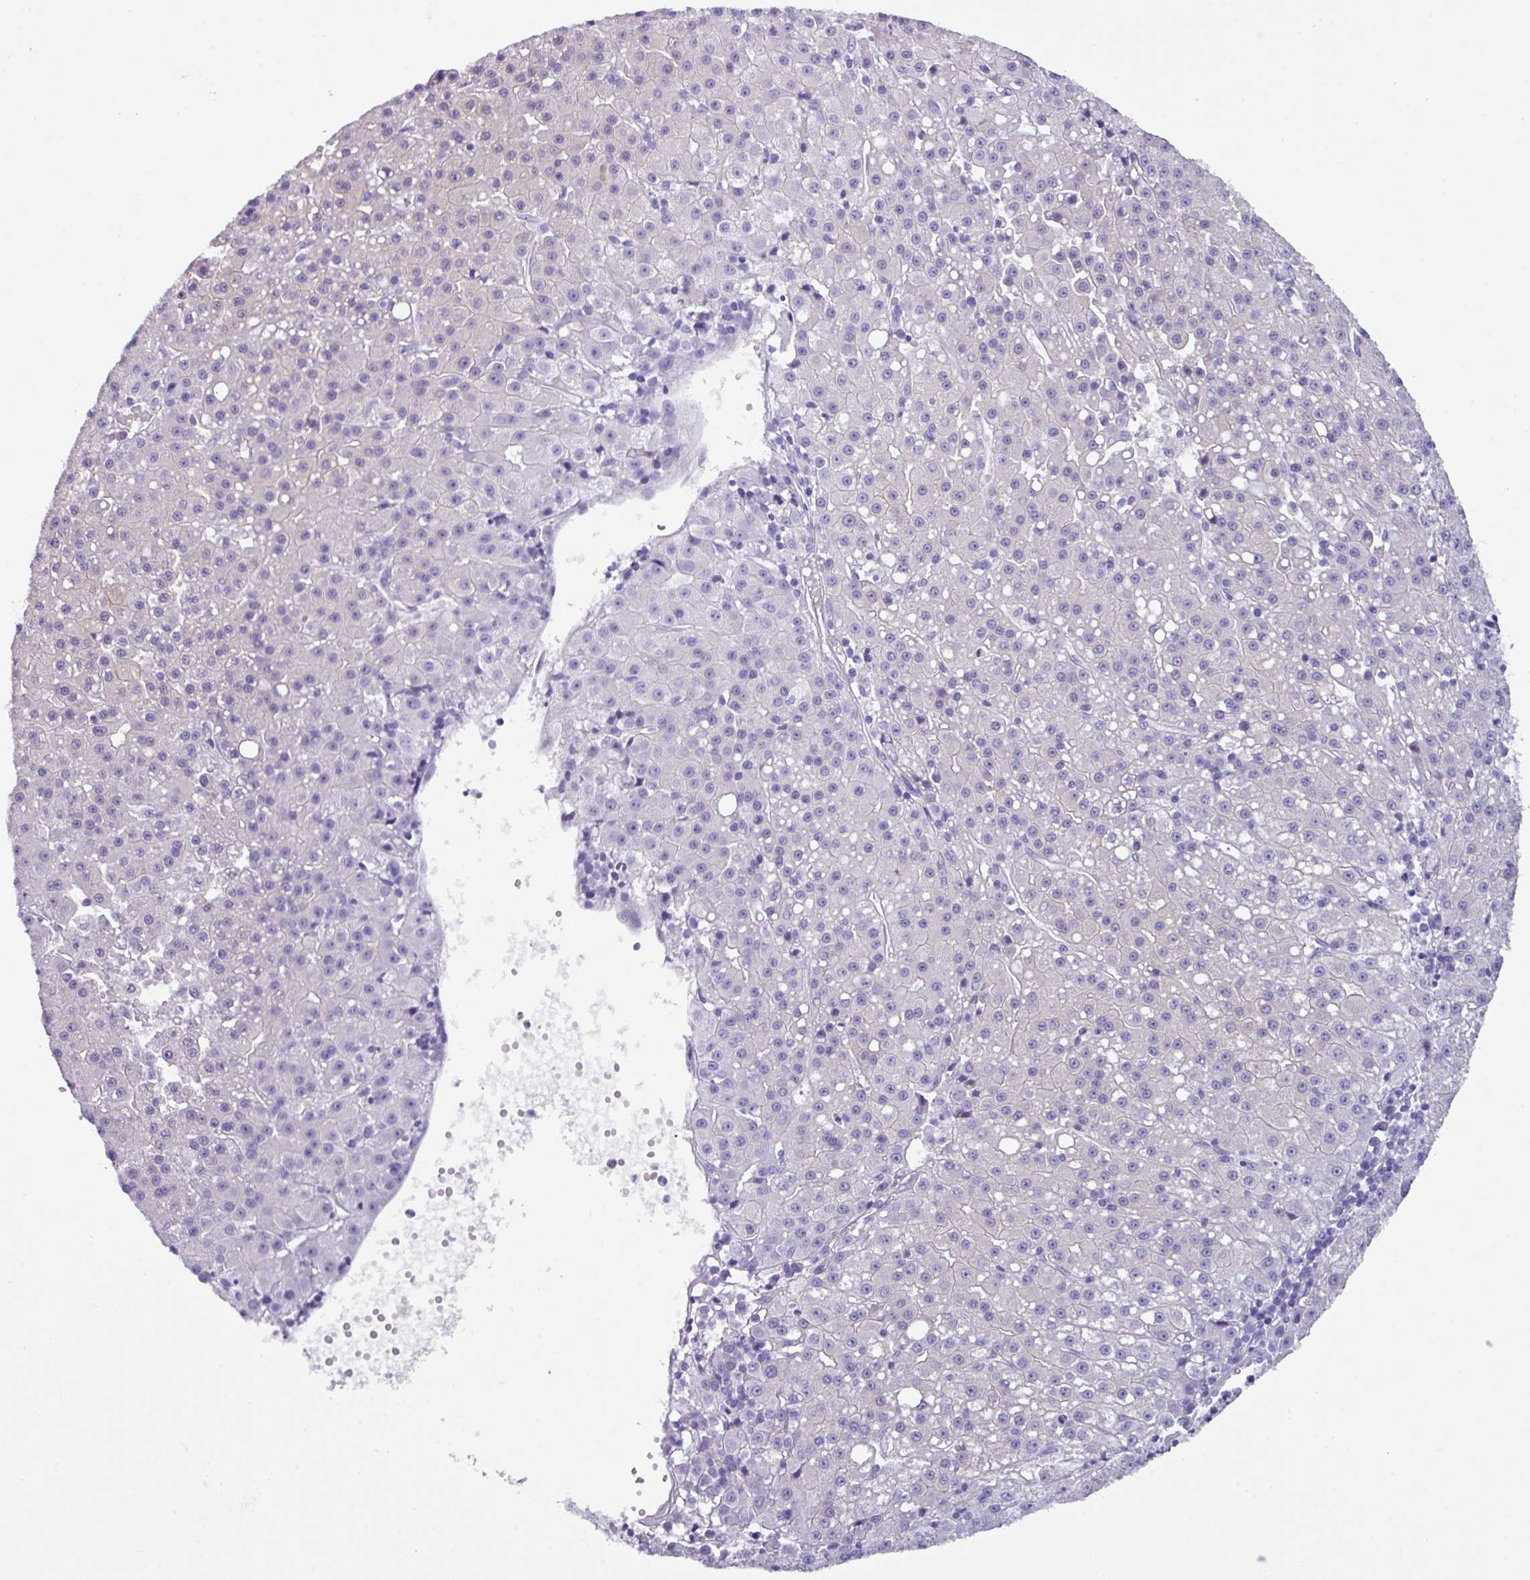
{"staining": {"intensity": "negative", "quantity": "none", "location": "none"}, "tissue": "liver cancer", "cell_type": "Tumor cells", "image_type": "cancer", "snomed": [{"axis": "morphology", "description": "Carcinoma, Hepatocellular, NOS"}, {"axis": "topography", "description": "Liver"}], "caption": "A histopathology image of liver hepatocellular carcinoma stained for a protein reveals no brown staining in tumor cells.", "gene": "ZNF524", "patient": {"sex": "male", "age": 76}}